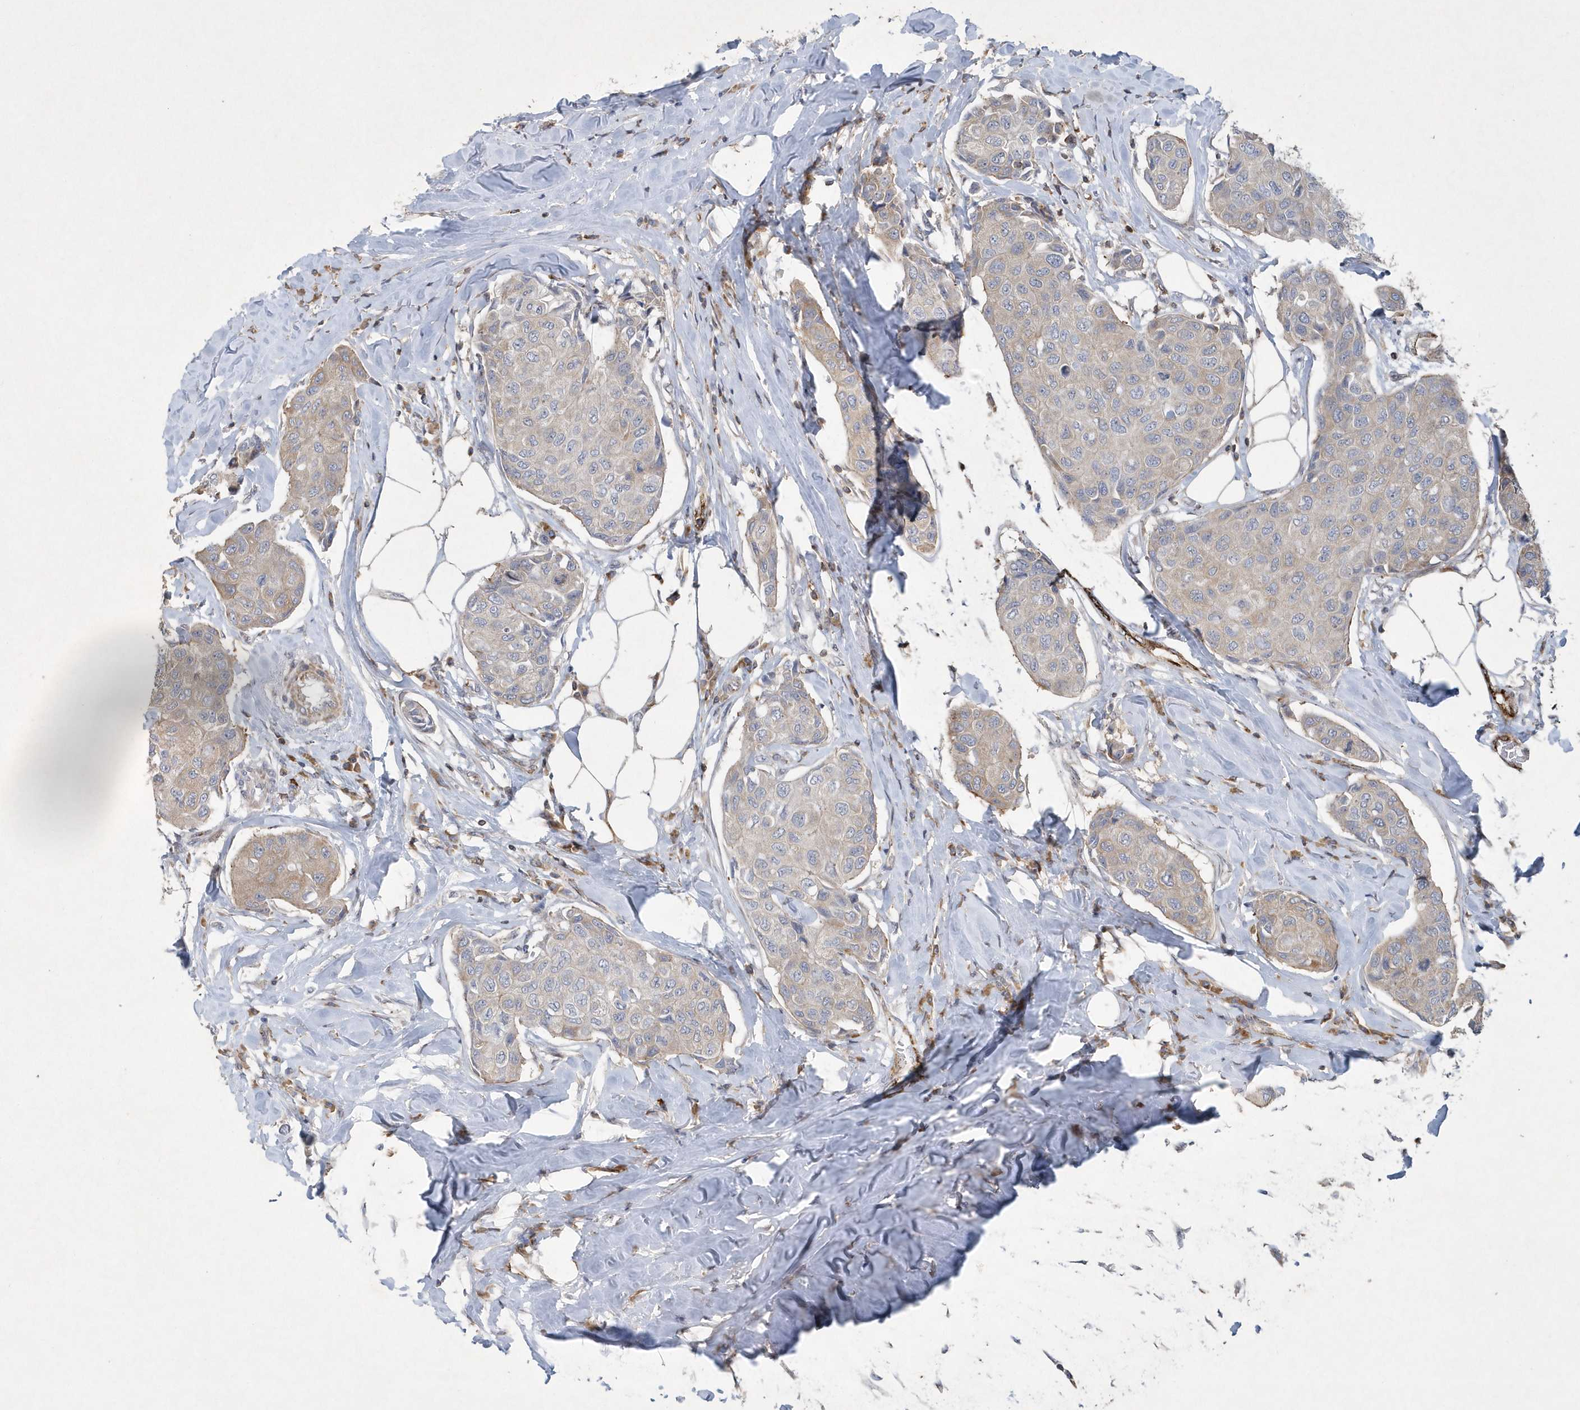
{"staining": {"intensity": "weak", "quantity": "25%-75%", "location": "cytoplasmic/membranous"}, "tissue": "breast cancer", "cell_type": "Tumor cells", "image_type": "cancer", "snomed": [{"axis": "morphology", "description": "Duct carcinoma"}, {"axis": "topography", "description": "Breast"}], "caption": "Intraductal carcinoma (breast) stained for a protein (brown) exhibits weak cytoplasmic/membranous positive staining in approximately 25%-75% of tumor cells.", "gene": "N4BP2", "patient": {"sex": "female", "age": 80}}